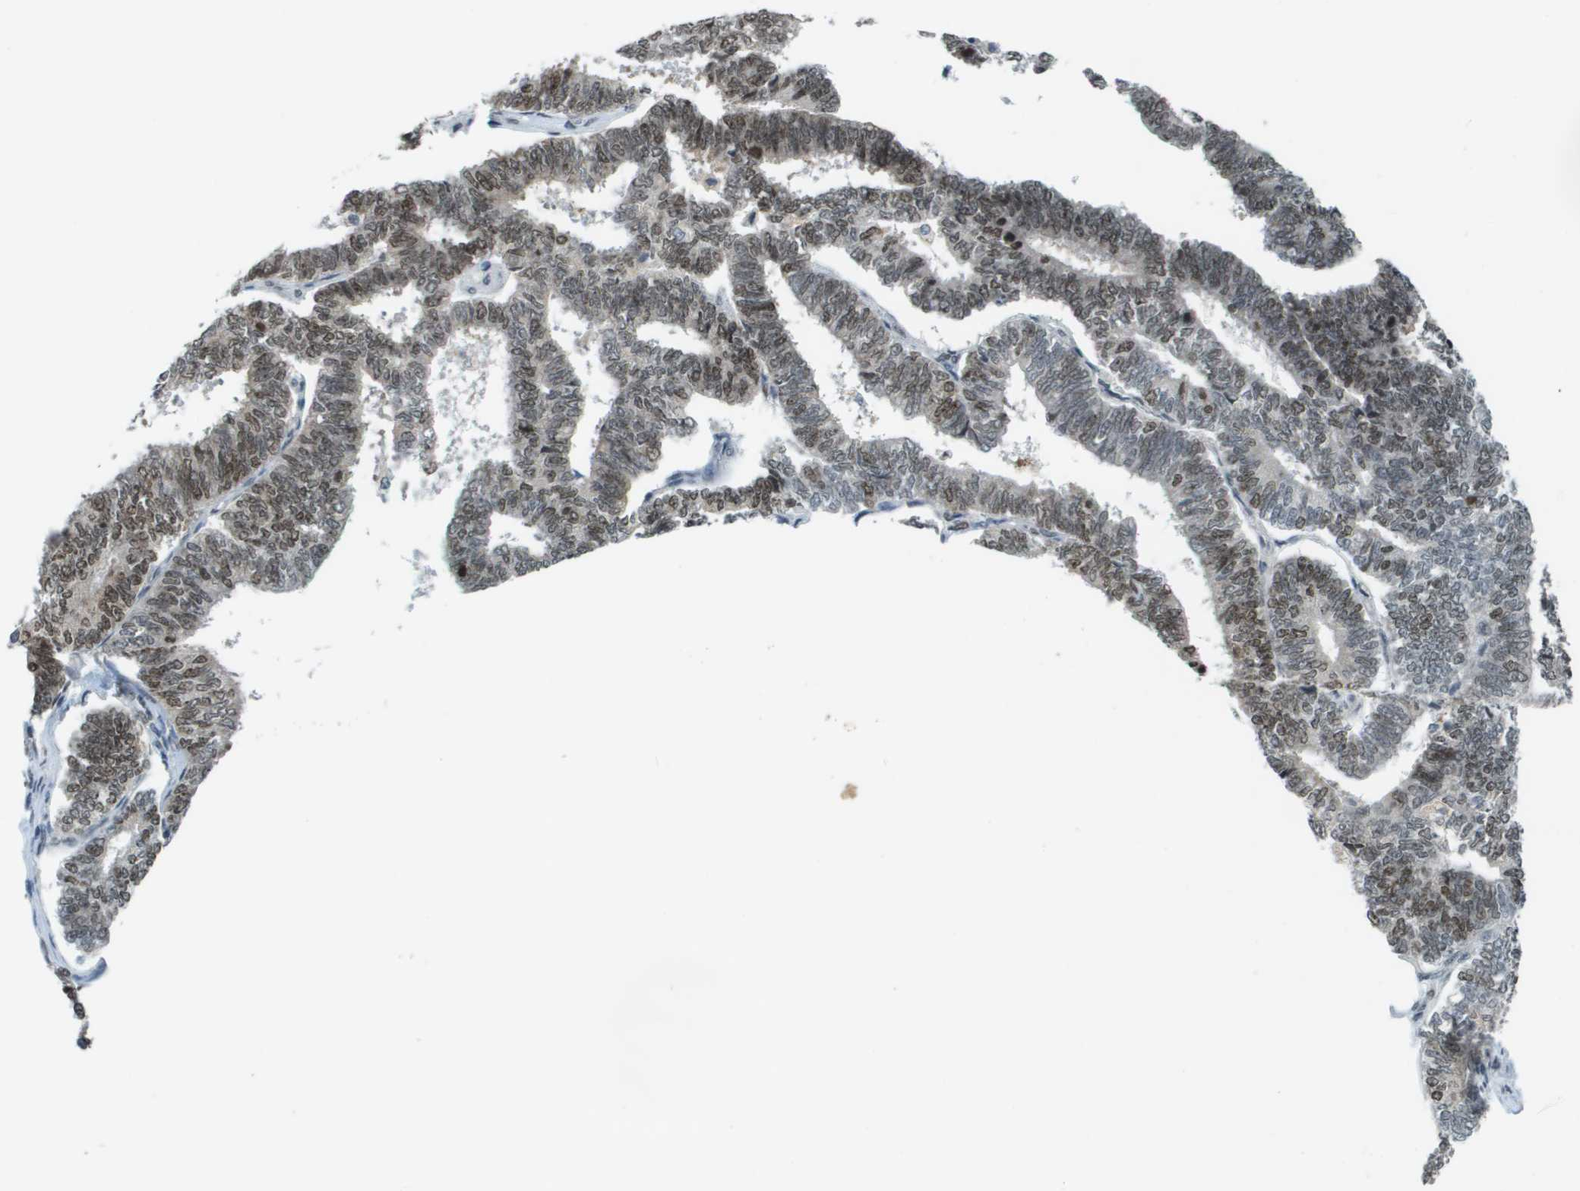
{"staining": {"intensity": "moderate", "quantity": ">75%", "location": "nuclear"}, "tissue": "endometrial cancer", "cell_type": "Tumor cells", "image_type": "cancer", "snomed": [{"axis": "morphology", "description": "Adenocarcinoma, NOS"}, {"axis": "topography", "description": "Endometrium"}], "caption": "Tumor cells demonstrate medium levels of moderate nuclear expression in approximately >75% of cells in endometrial cancer.", "gene": "CBX5", "patient": {"sex": "female", "age": 70}}